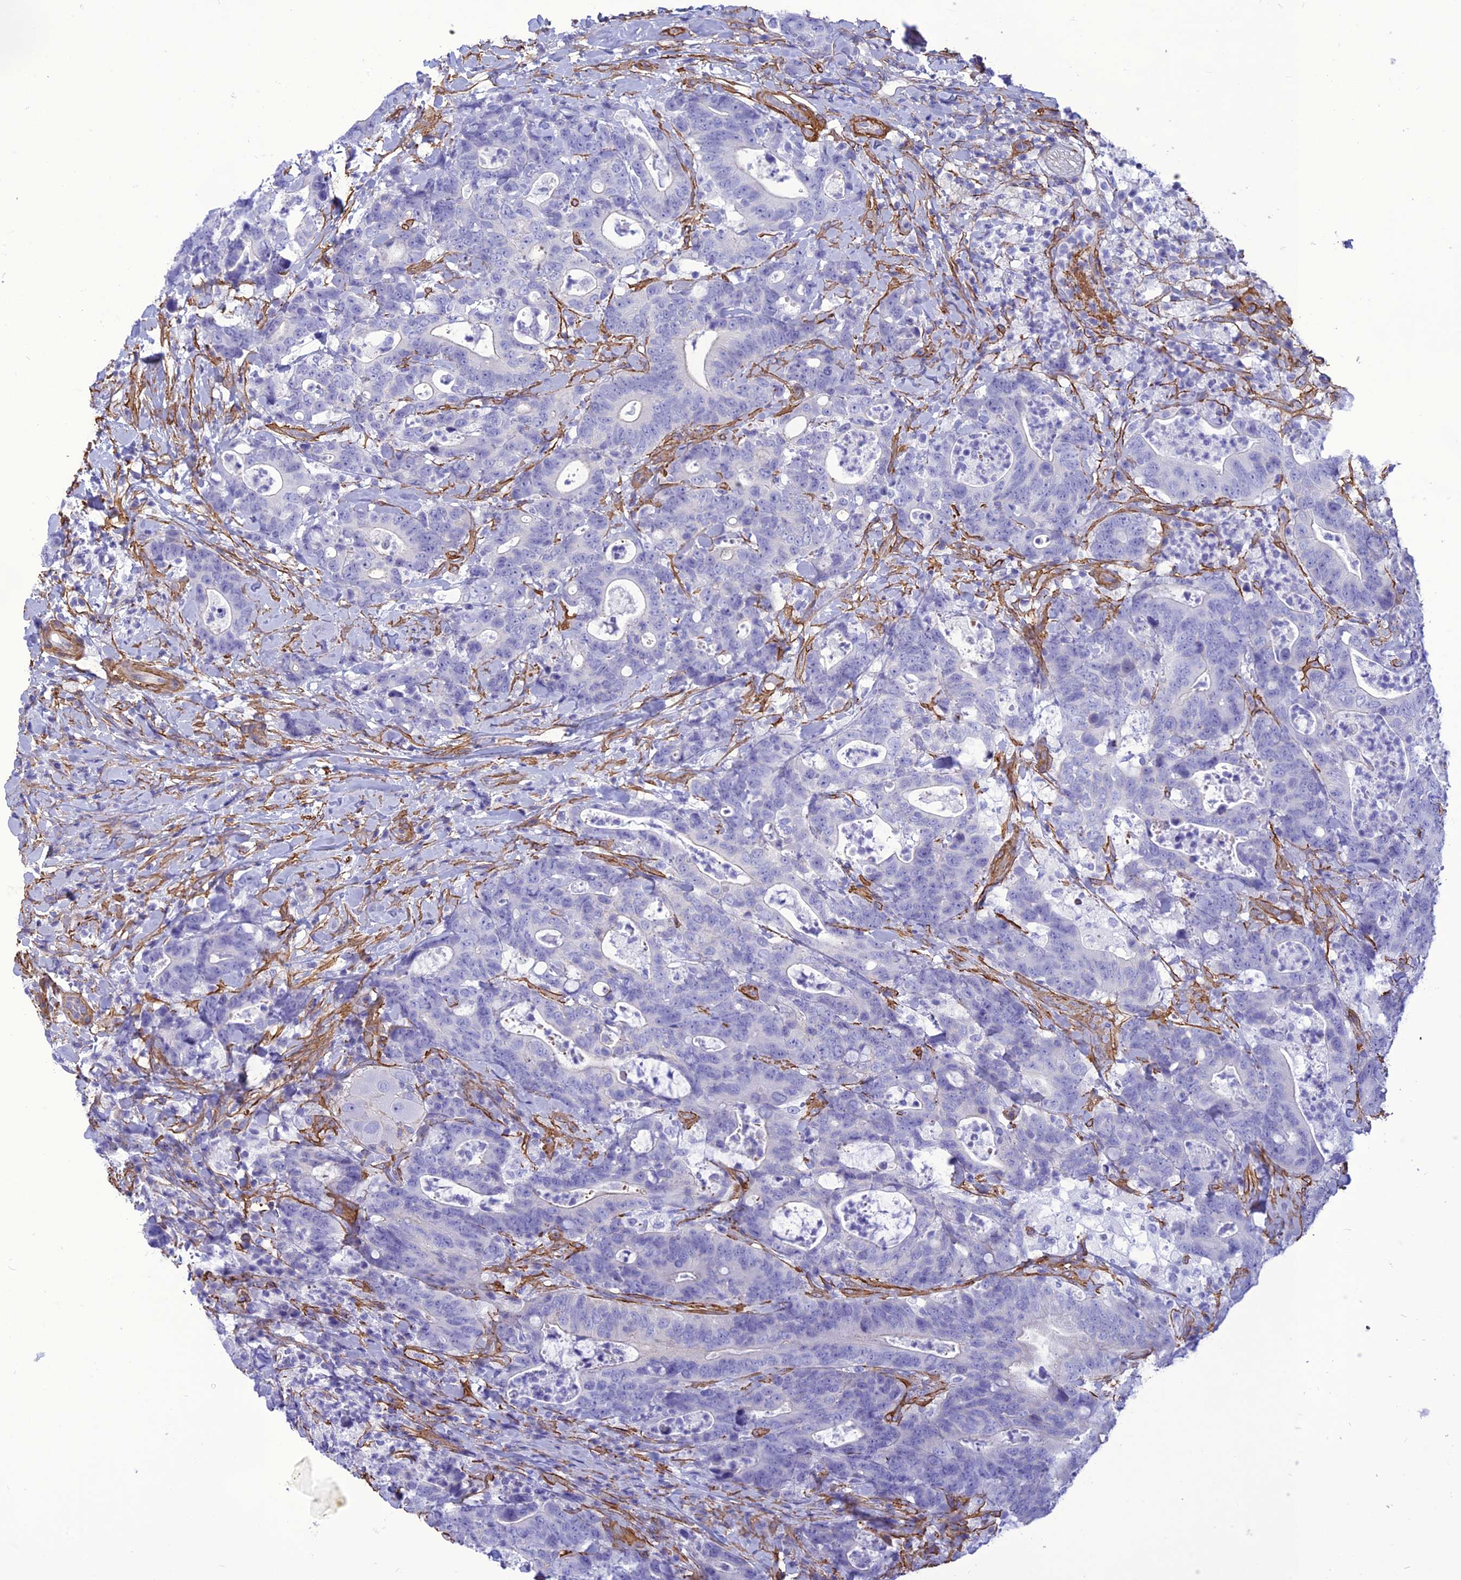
{"staining": {"intensity": "negative", "quantity": "none", "location": "none"}, "tissue": "colorectal cancer", "cell_type": "Tumor cells", "image_type": "cancer", "snomed": [{"axis": "morphology", "description": "Adenocarcinoma, NOS"}, {"axis": "topography", "description": "Colon"}], "caption": "Immunohistochemical staining of colorectal cancer (adenocarcinoma) demonstrates no significant positivity in tumor cells.", "gene": "NKD1", "patient": {"sex": "female", "age": 82}}